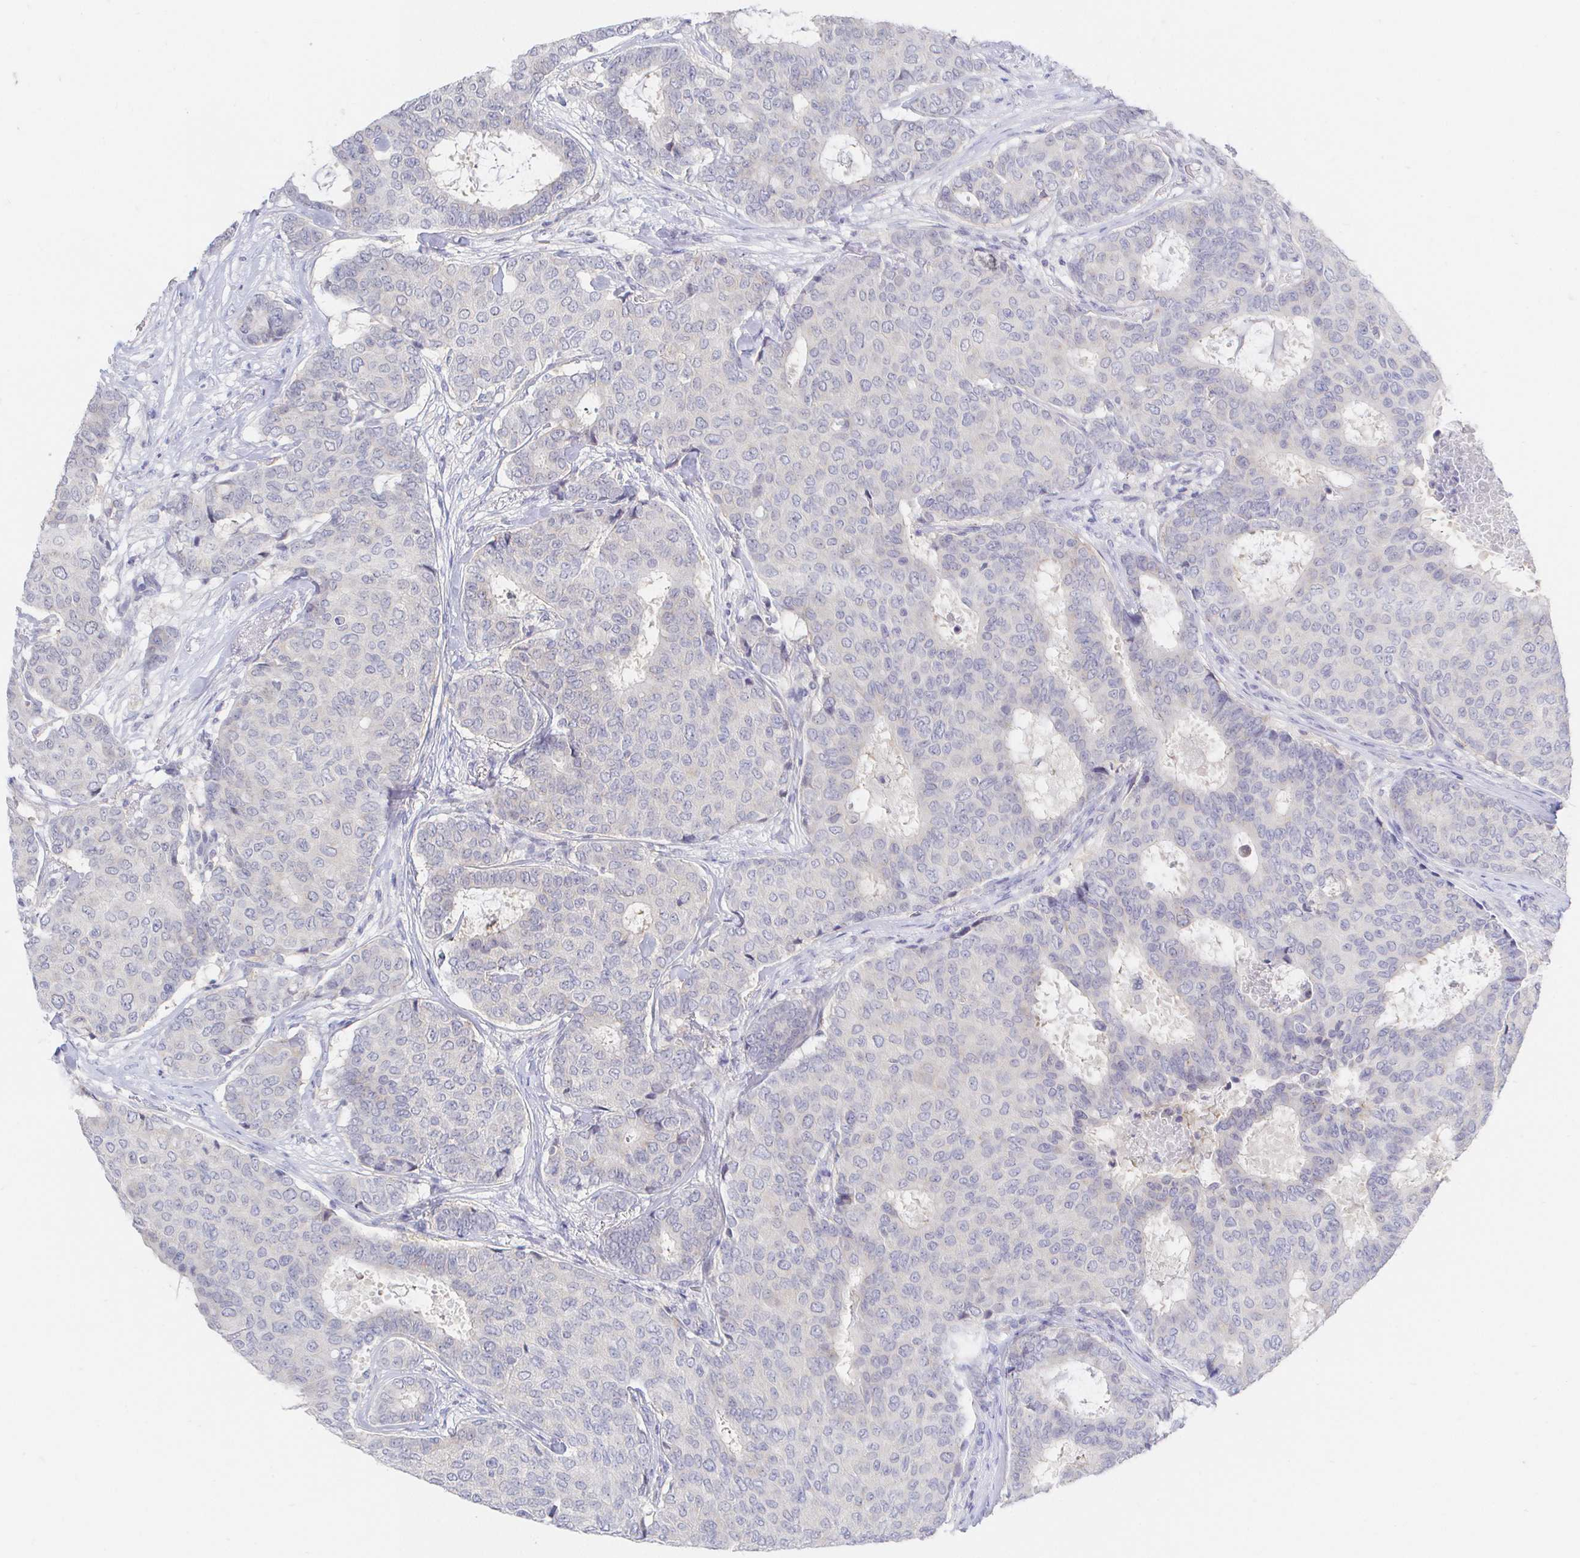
{"staining": {"intensity": "negative", "quantity": "none", "location": "none"}, "tissue": "breast cancer", "cell_type": "Tumor cells", "image_type": "cancer", "snomed": [{"axis": "morphology", "description": "Duct carcinoma"}, {"axis": "topography", "description": "Breast"}], "caption": "Protein analysis of breast intraductal carcinoma exhibits no significant expression in tumor cells.", "gene": "LRRC23", "patient": {"sex": "female", "age": 75}}